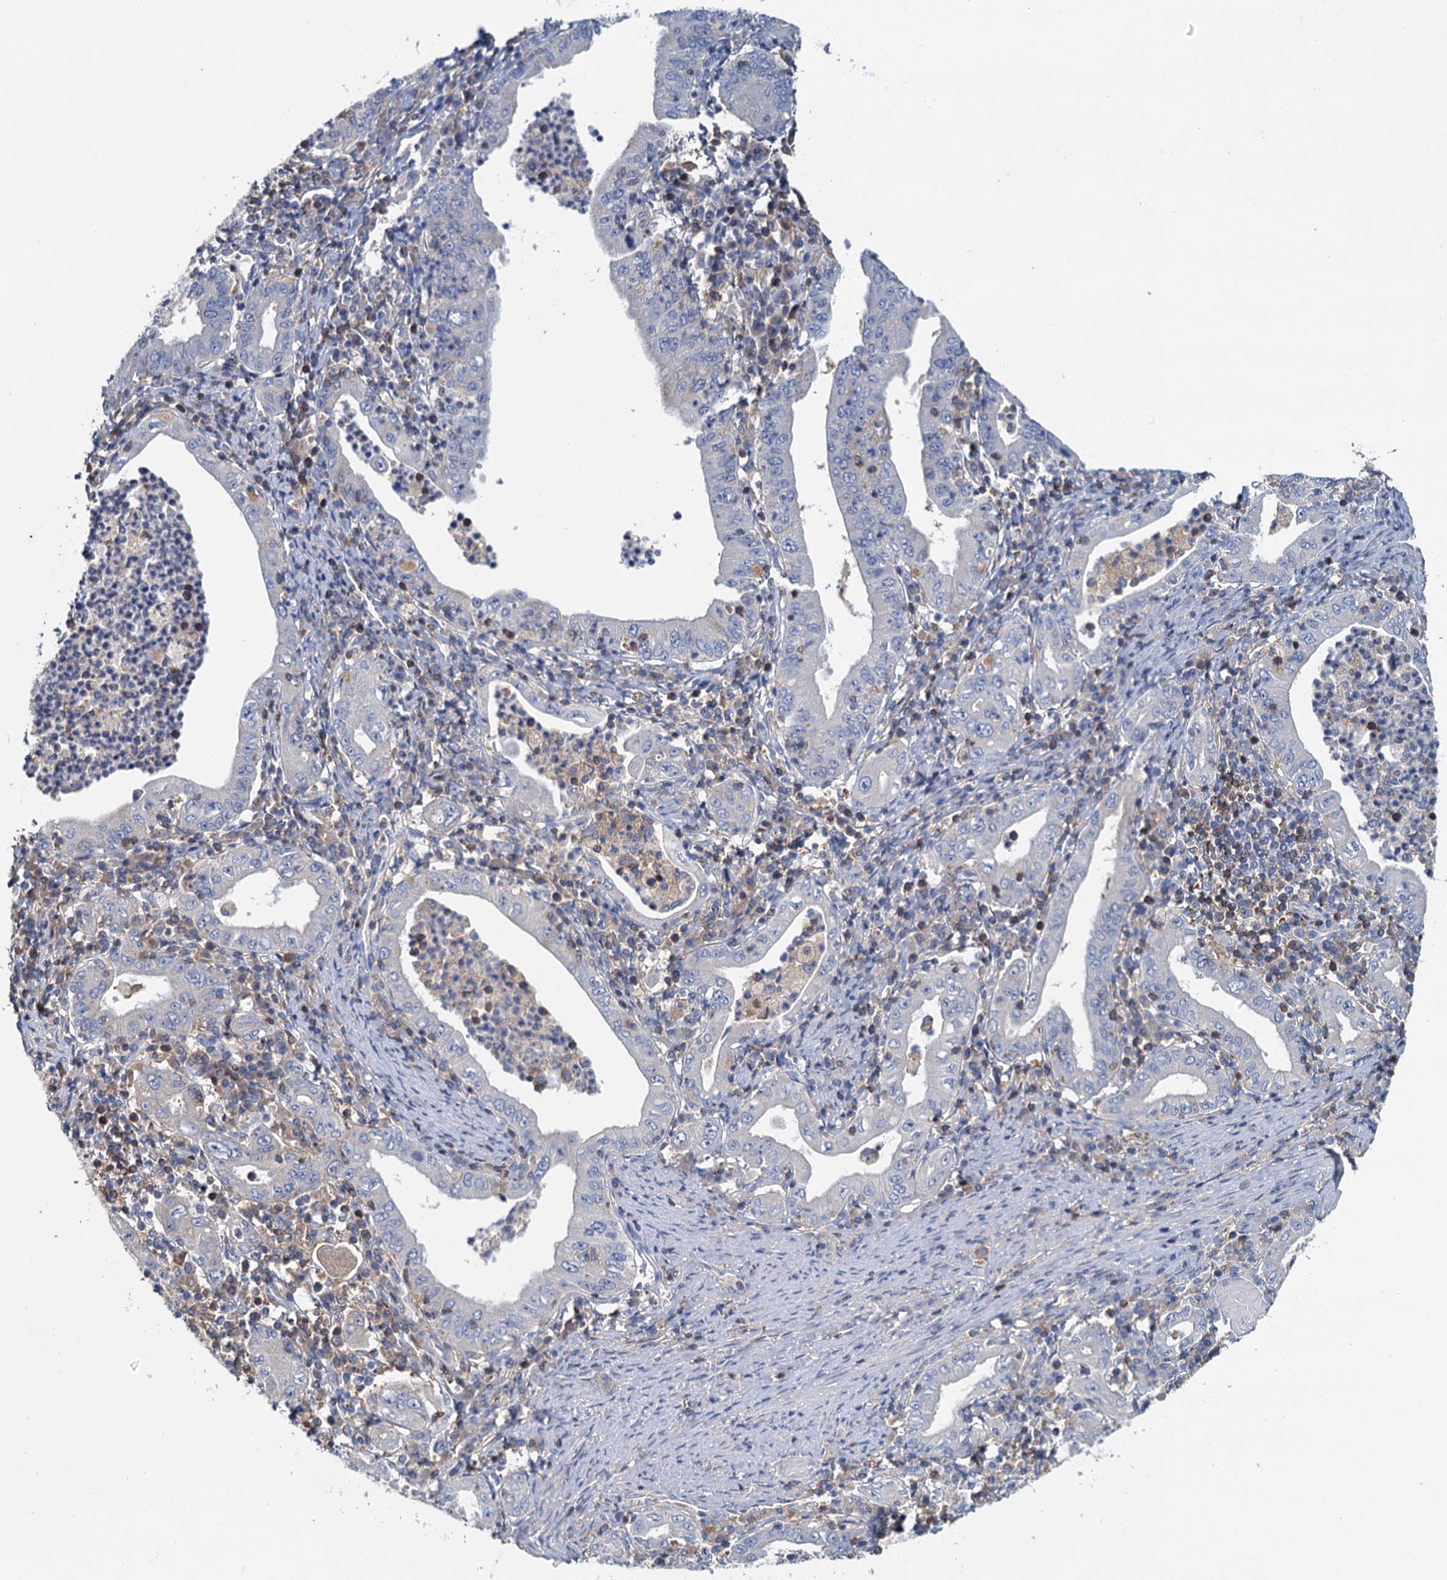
{"staining": {"intensity": "negative", "quantity": "none", "location": "none"}, "tissue": "stomach cancer", "cell_type": "Tumor cells", "image_type": "cancer", "snomed": [{"axis": "morphology", "description": "Normal tissue, NOS"}, {"axis": "morphology", "description": "Adenocarcinoma, NOS"}, {"axis": "topography", "description": "Esophagus"}, {"axis": "topography", "description": "Stomach, upper"}, {"axis": "topography", "description": "Peripheral nerve tissue"}], "caption": "Immunohistochemistry (IHC) of stomach cancer (adenocarcinoma) exhibits no positivity in tumor cells.", "gene": "FGFR2", "patient": {"sex": "male", "age": 62}}